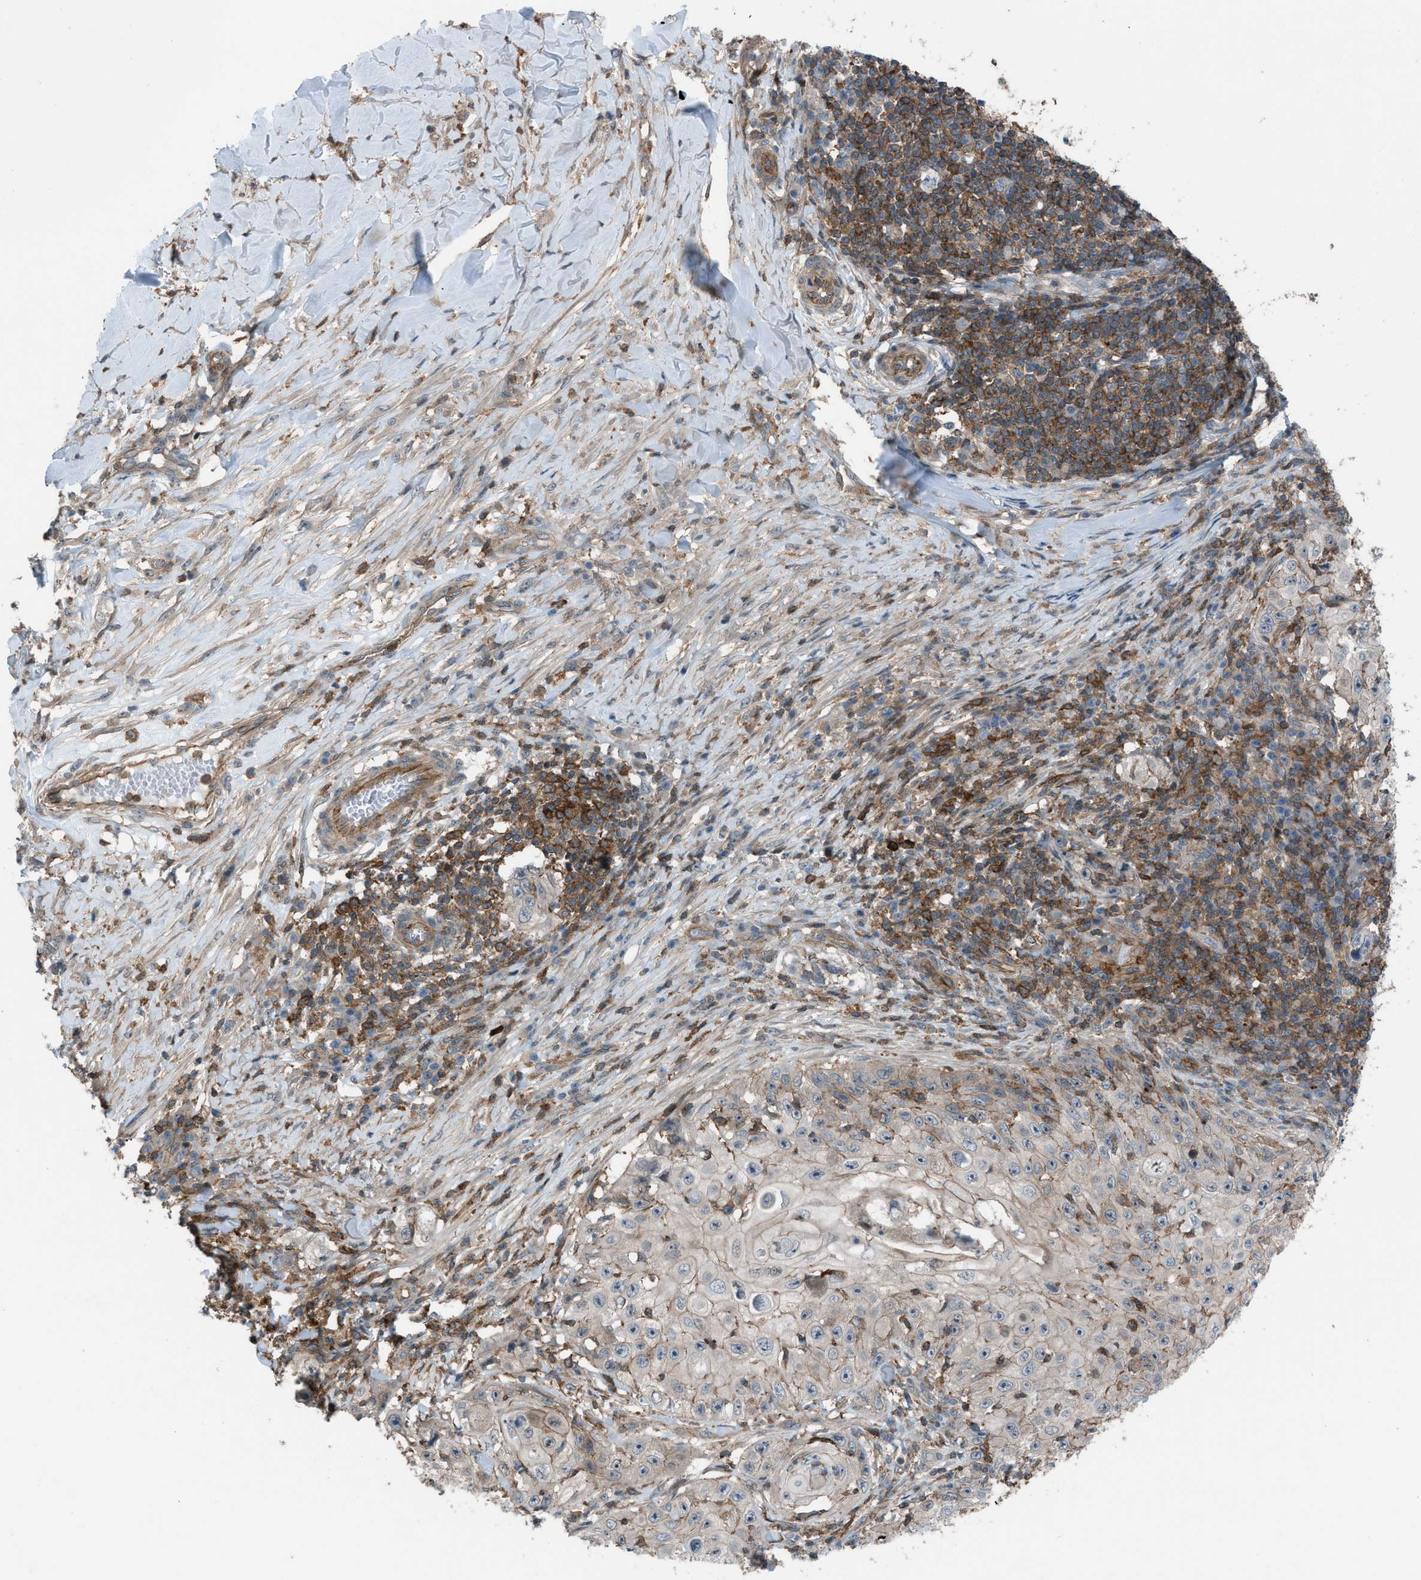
{"staining": {"intensity": "weak", "quantity": "<25%", "location": "cytoplasmic/membranous"}, "tissue": "skin cancer", "cell_type": "Tumor cells", "image_type": "cancer", "snomed": [{"axis": "morphology", "description": "Squamous cell carcinoma, NOS"}, {"axis": "topography", "description": "Skin"}], "caption": "A micrograph of skin squamous cell carcinoma stained for a protein shows no brown staining in tumor cells.", "gene": "DYRK1A", "patient": {"sex": "male", "age": 86}}